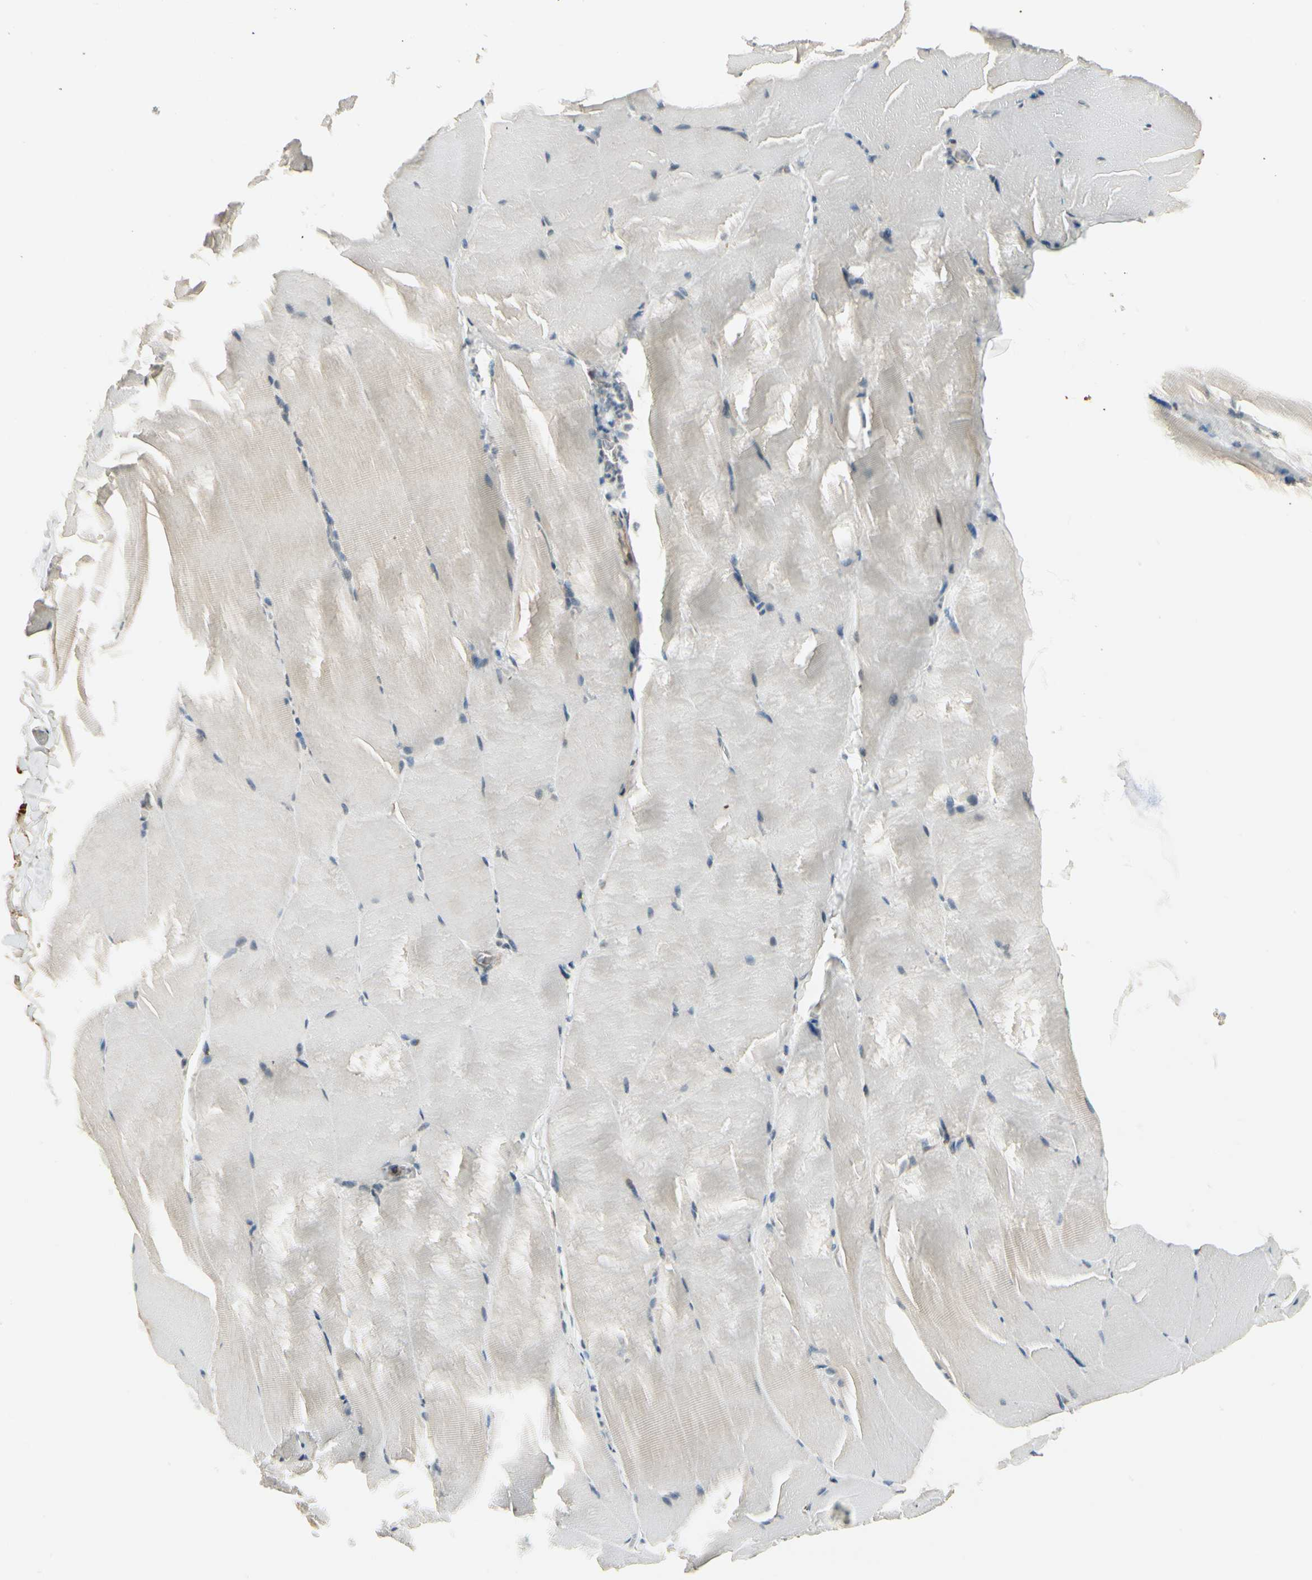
{"staining": {"intensity": "negative", "quantity": "none", "location": "none"}, "tissue": "skeletal muscle", "cell_type": "Myocytes", "image_type": "normal", "snomed": [{"axis": "morphology", "description": "Normal tissue, NOS"}, {"axis": "topography", "description": "Skeletal muscle"}], "caption": "High power microscopy histopathology image of an immunohistochemistry (IHC) micrograph of benign skeletal muscle, revealing no significant staining in myocytes.", "gene": "MANSC1", "patient": {"sex": "male", "age": 71}}